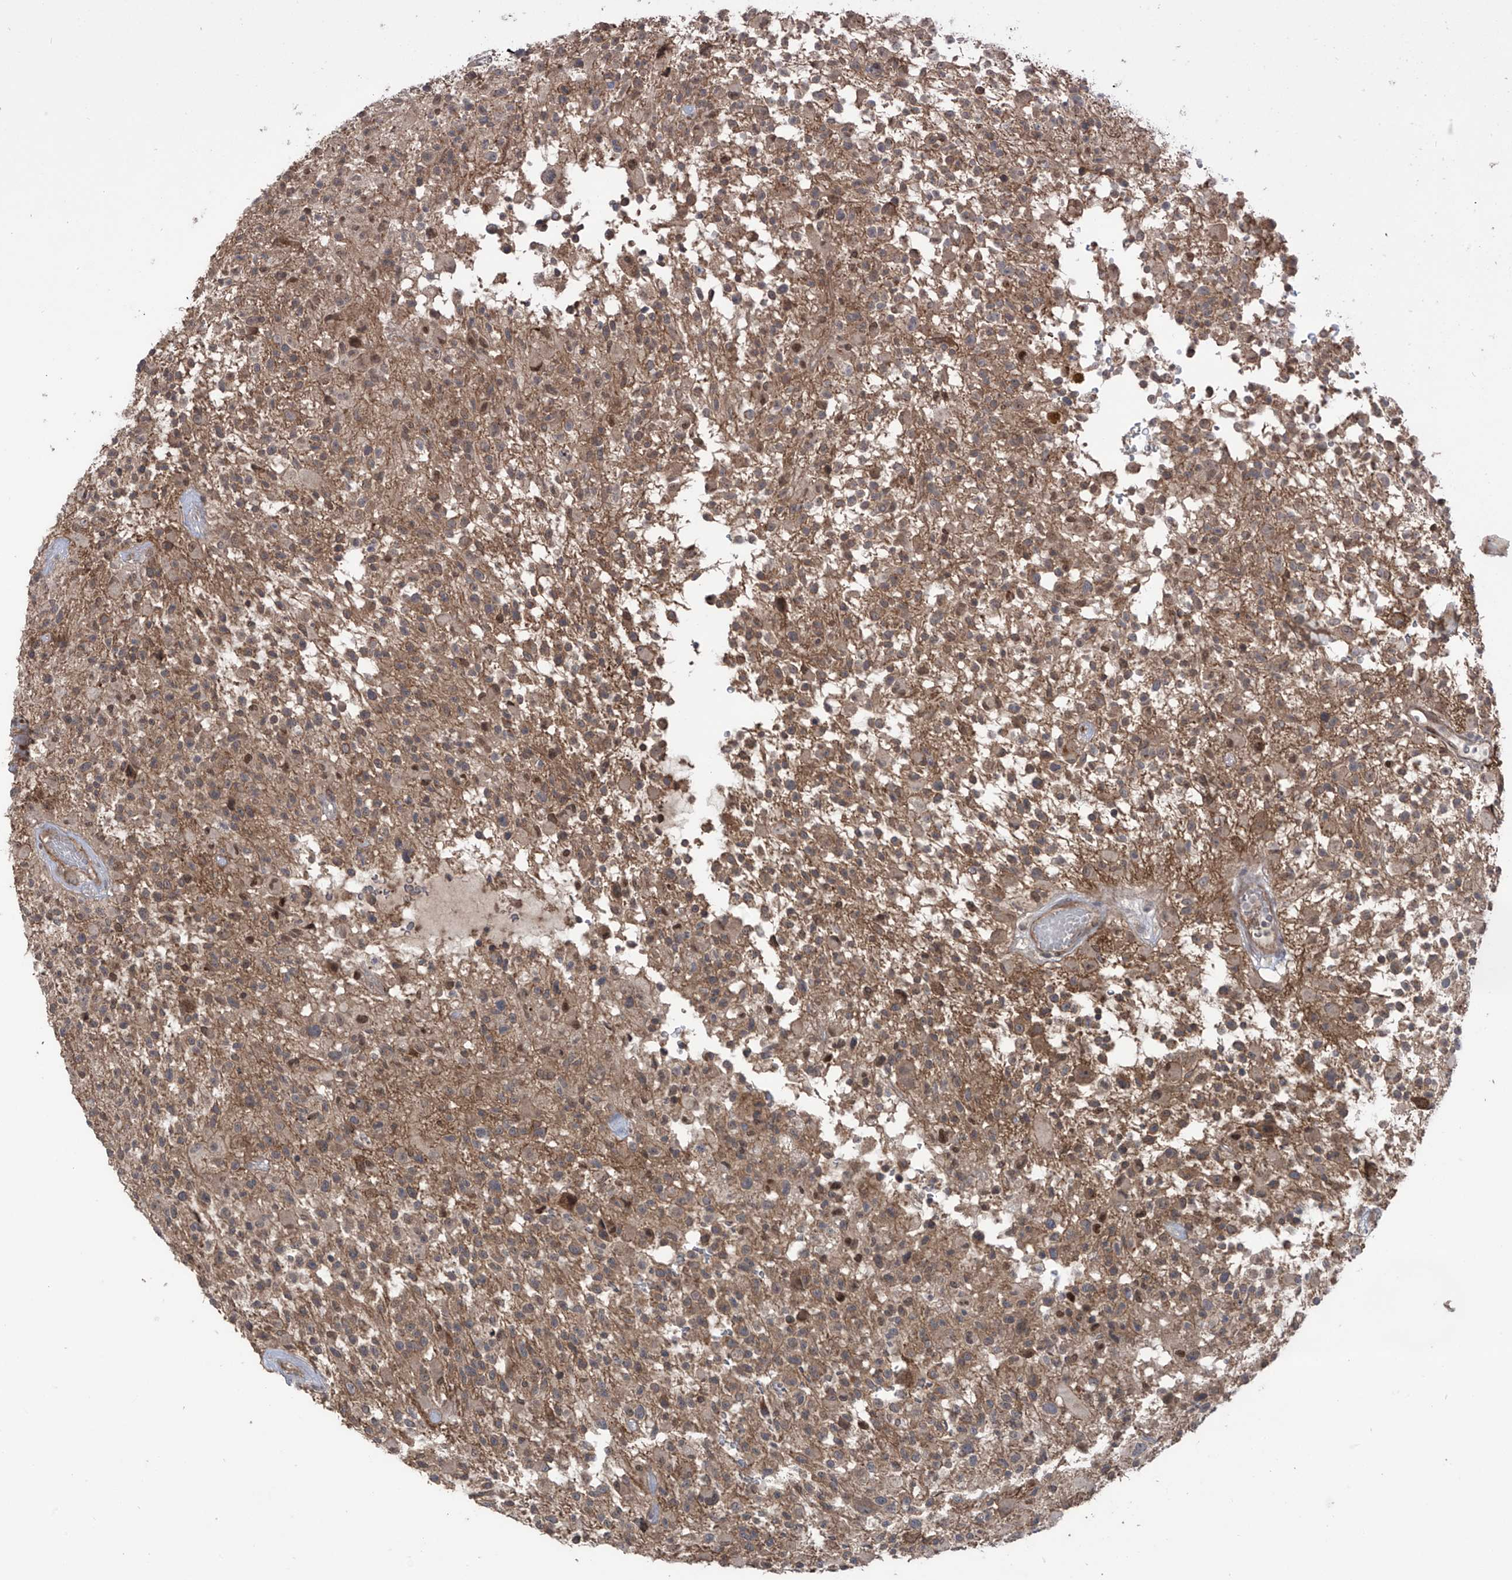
{"staining": {"intensity": "weak", "quantity": ">75%", "location": "cytoplasmic/membranous"}, "tissue": "glioma", "cell_type": "Tumor cells", "image_type": "cancer", "snomed": [{"axis": "morphology", "description": "Glioma, malignant, High grade"}, {"axis": "morphology", "description": "Glioblastoma, NOS"}, {"axis": "topography", "description": "Brain"}], "caption": "Tumor cells display low levels of weak cytoplasmic/membranous positivity in approximately >75% of cells in malignant high-grade glioma. Using DAB (brown) and hematoxylin (blue) stains, captured at high magnification using brightfield microscopy.", "gene": "LRRC74A", "patient": {"sex": "male", "age": 60}}